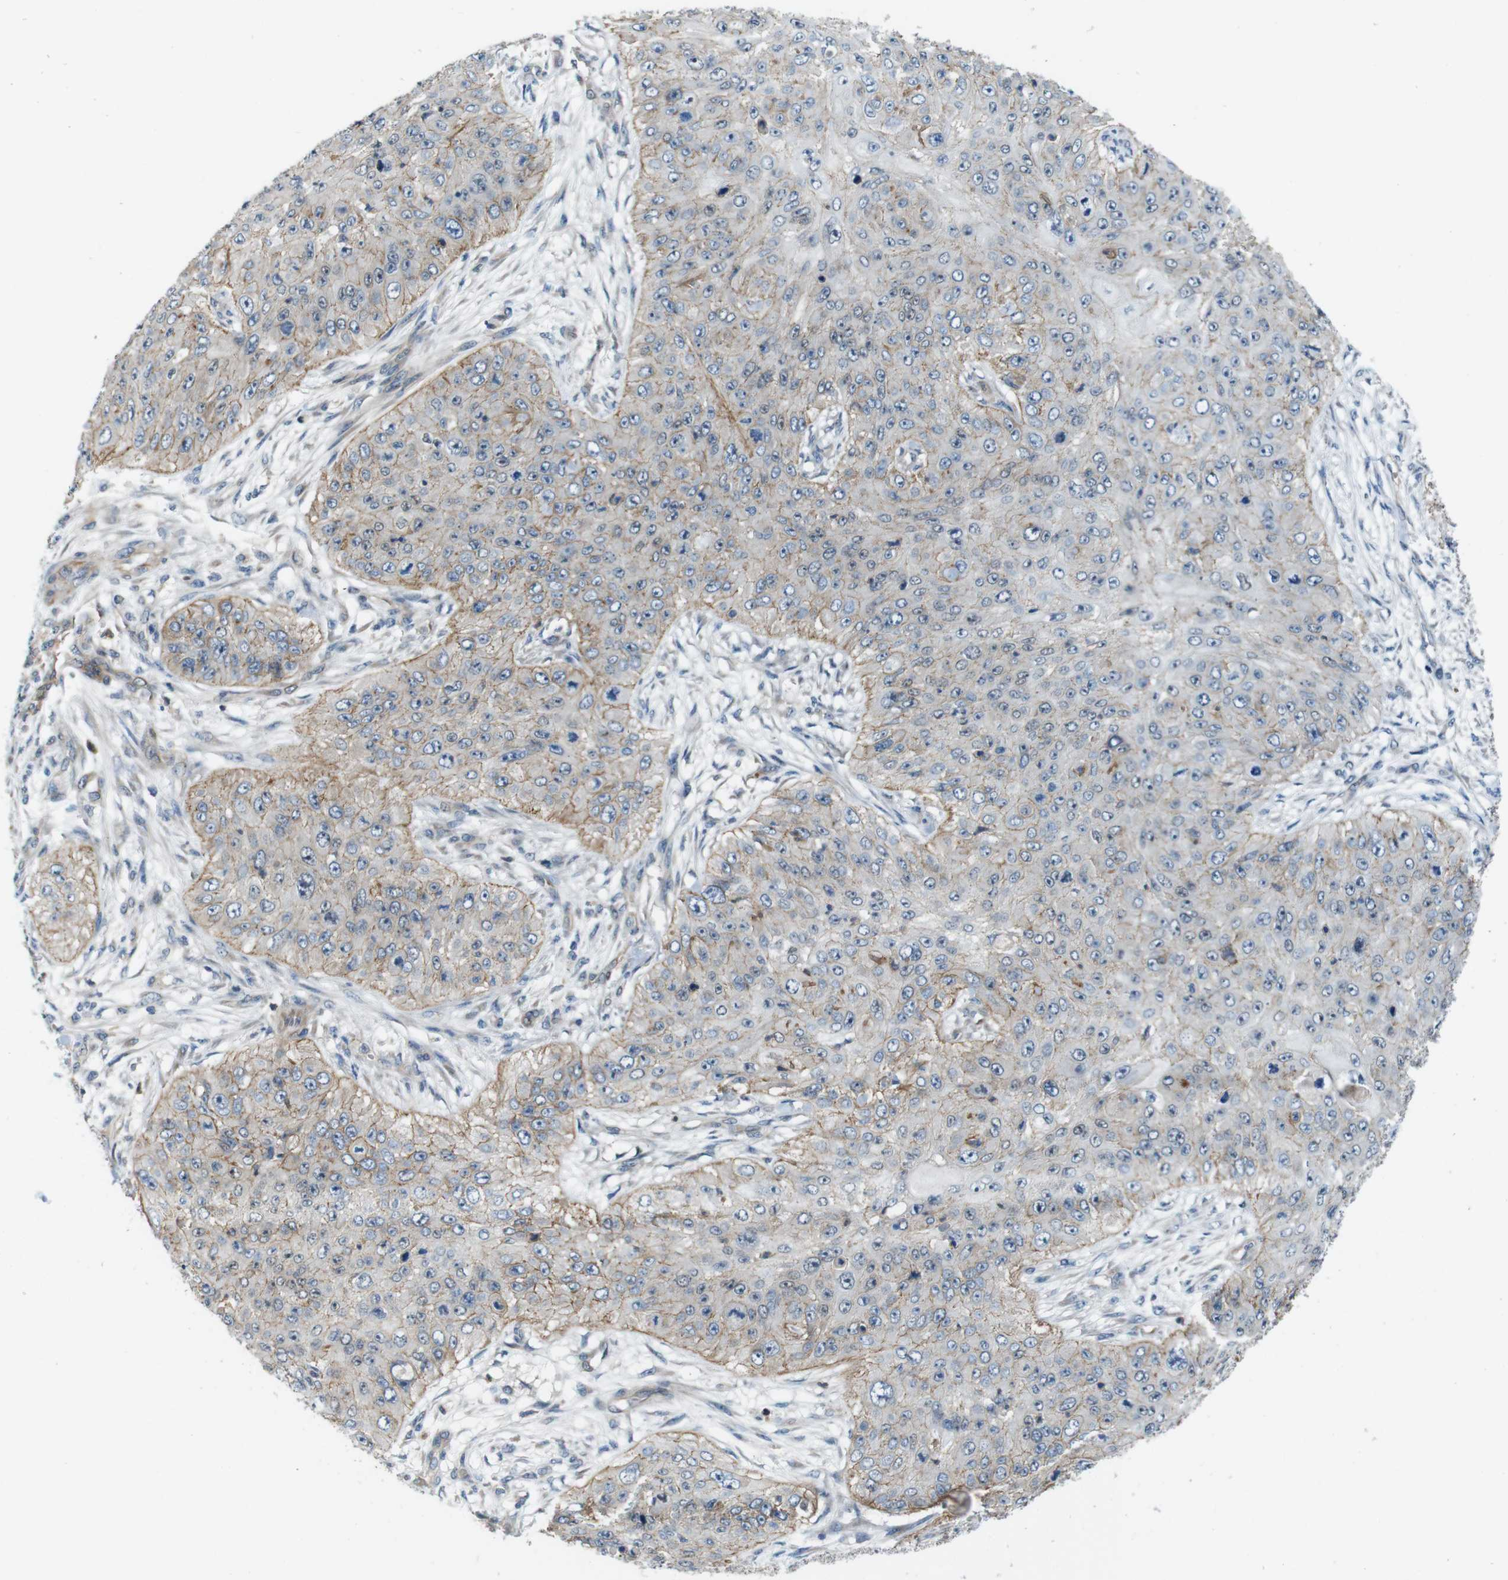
{"staining": {"intensity": "weak", "quantity": ">75%", "location": "cytoplasmic/membranous"}, "tissue": "skin cancer", "cell_type": "Tumor cells", "image_type": "cancer", "snomed": [{"axis": "morphology", "description": "Squamous cell carcinoma, NOS"}, {"axis": "topography", "description": "Skin"}], "caption": "A low amount of weak cytoplasmic/membranous positivity is seen in approximately >75% of tumor cells in skin squamous cell carcinoma tissue.", "gene": "SKI", "patient": {"sex": "female", "age": 80}}